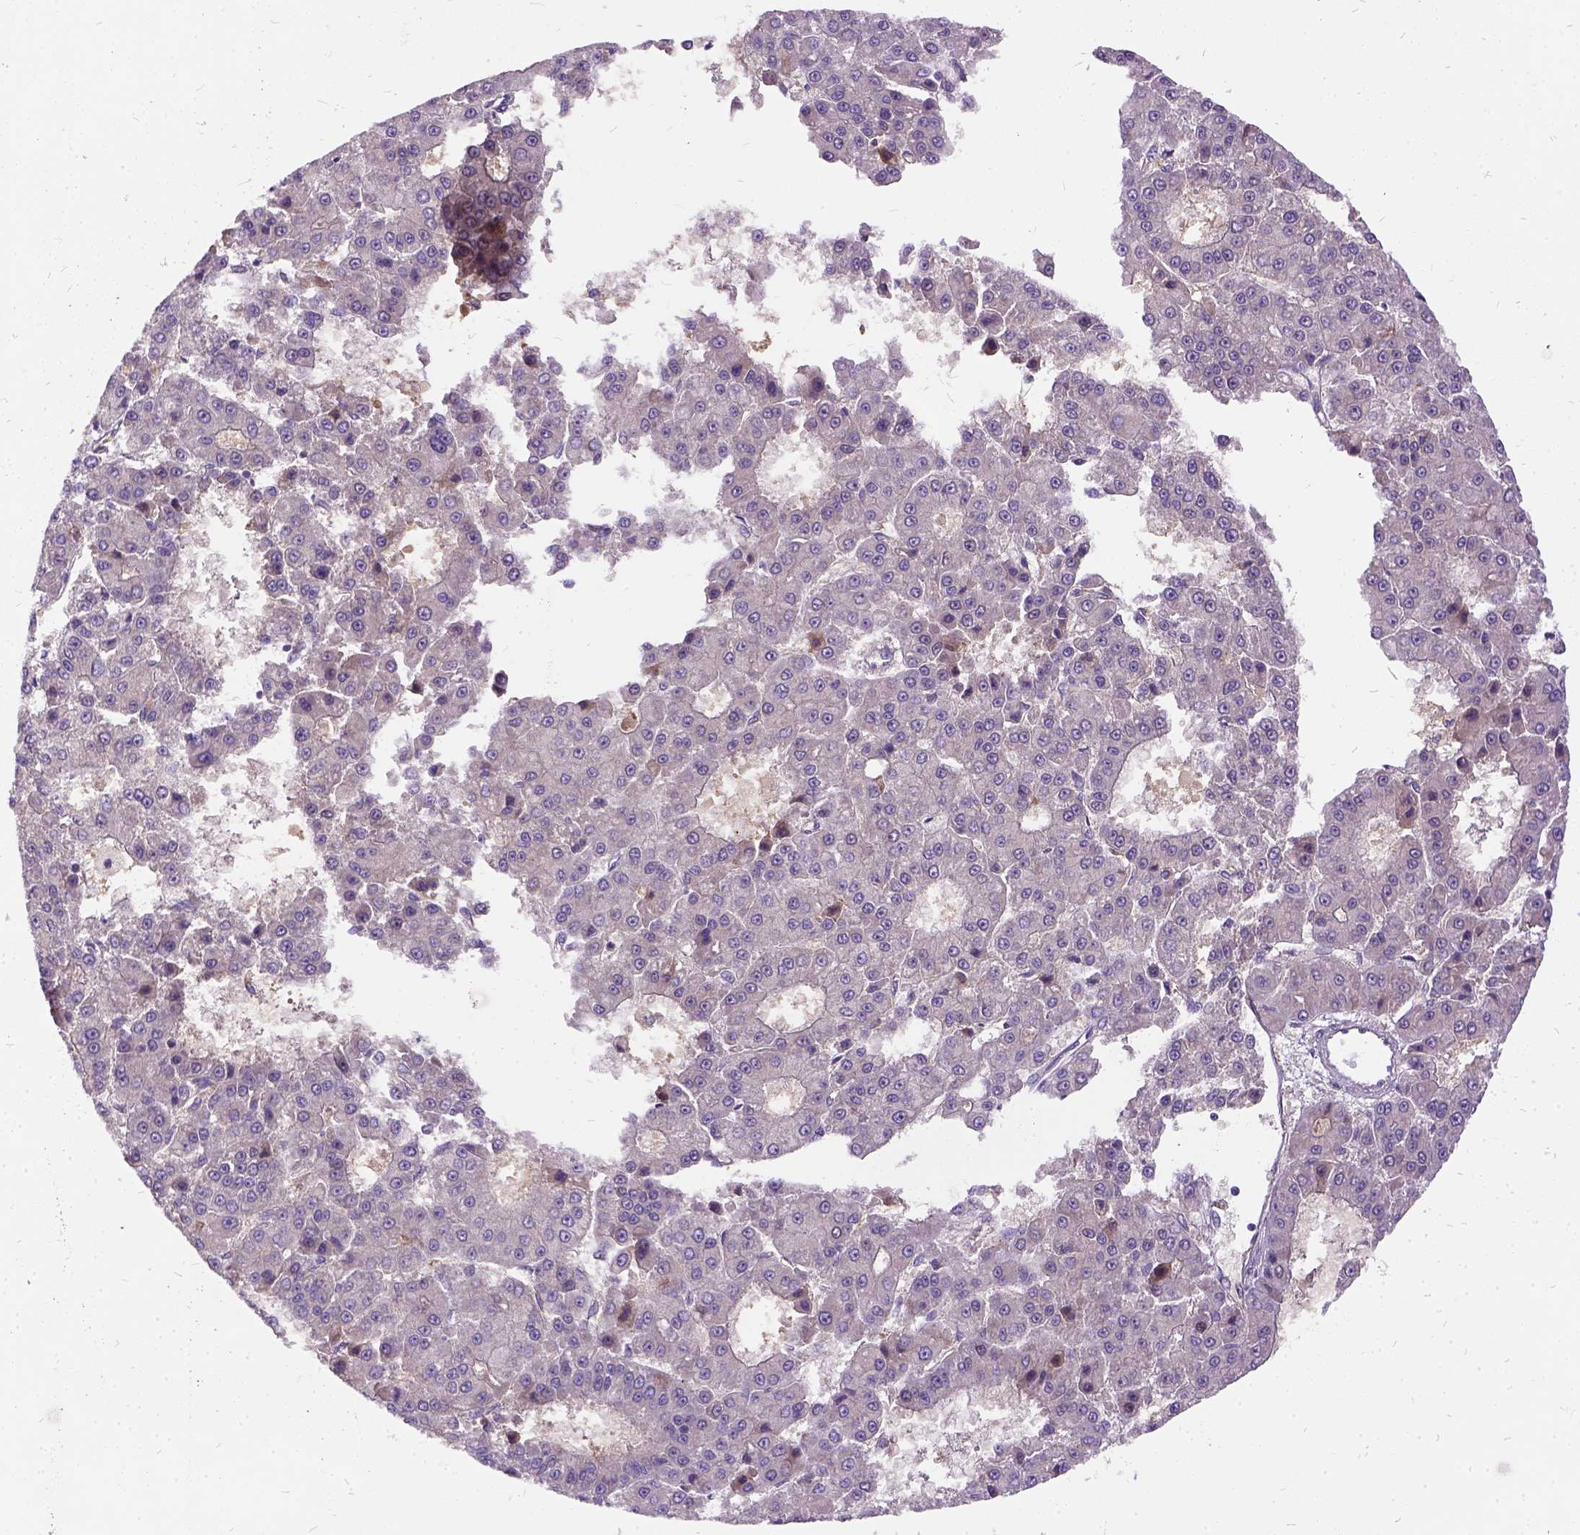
{"staining": {"intensity": "negative", "quantity": "none", "location": "none"}, "tissue": "liver cancer", "cell_type": "Tumor cells", "image_type": "cancer", "snomed": [{"axis": "morphology", "description": "Carcinoma, Hepatocellular, NOS"}, {"axis": "topography", "description": "Liver"}], "caption": "An IHC photomicrograph of hepatocellular carcinoma (liver) is shown. There is no staining in tumor cells of hepatocellular carcinoma (liver).", "gene": "ILRUN", "patient": {"sex": "male", "age": 70}}